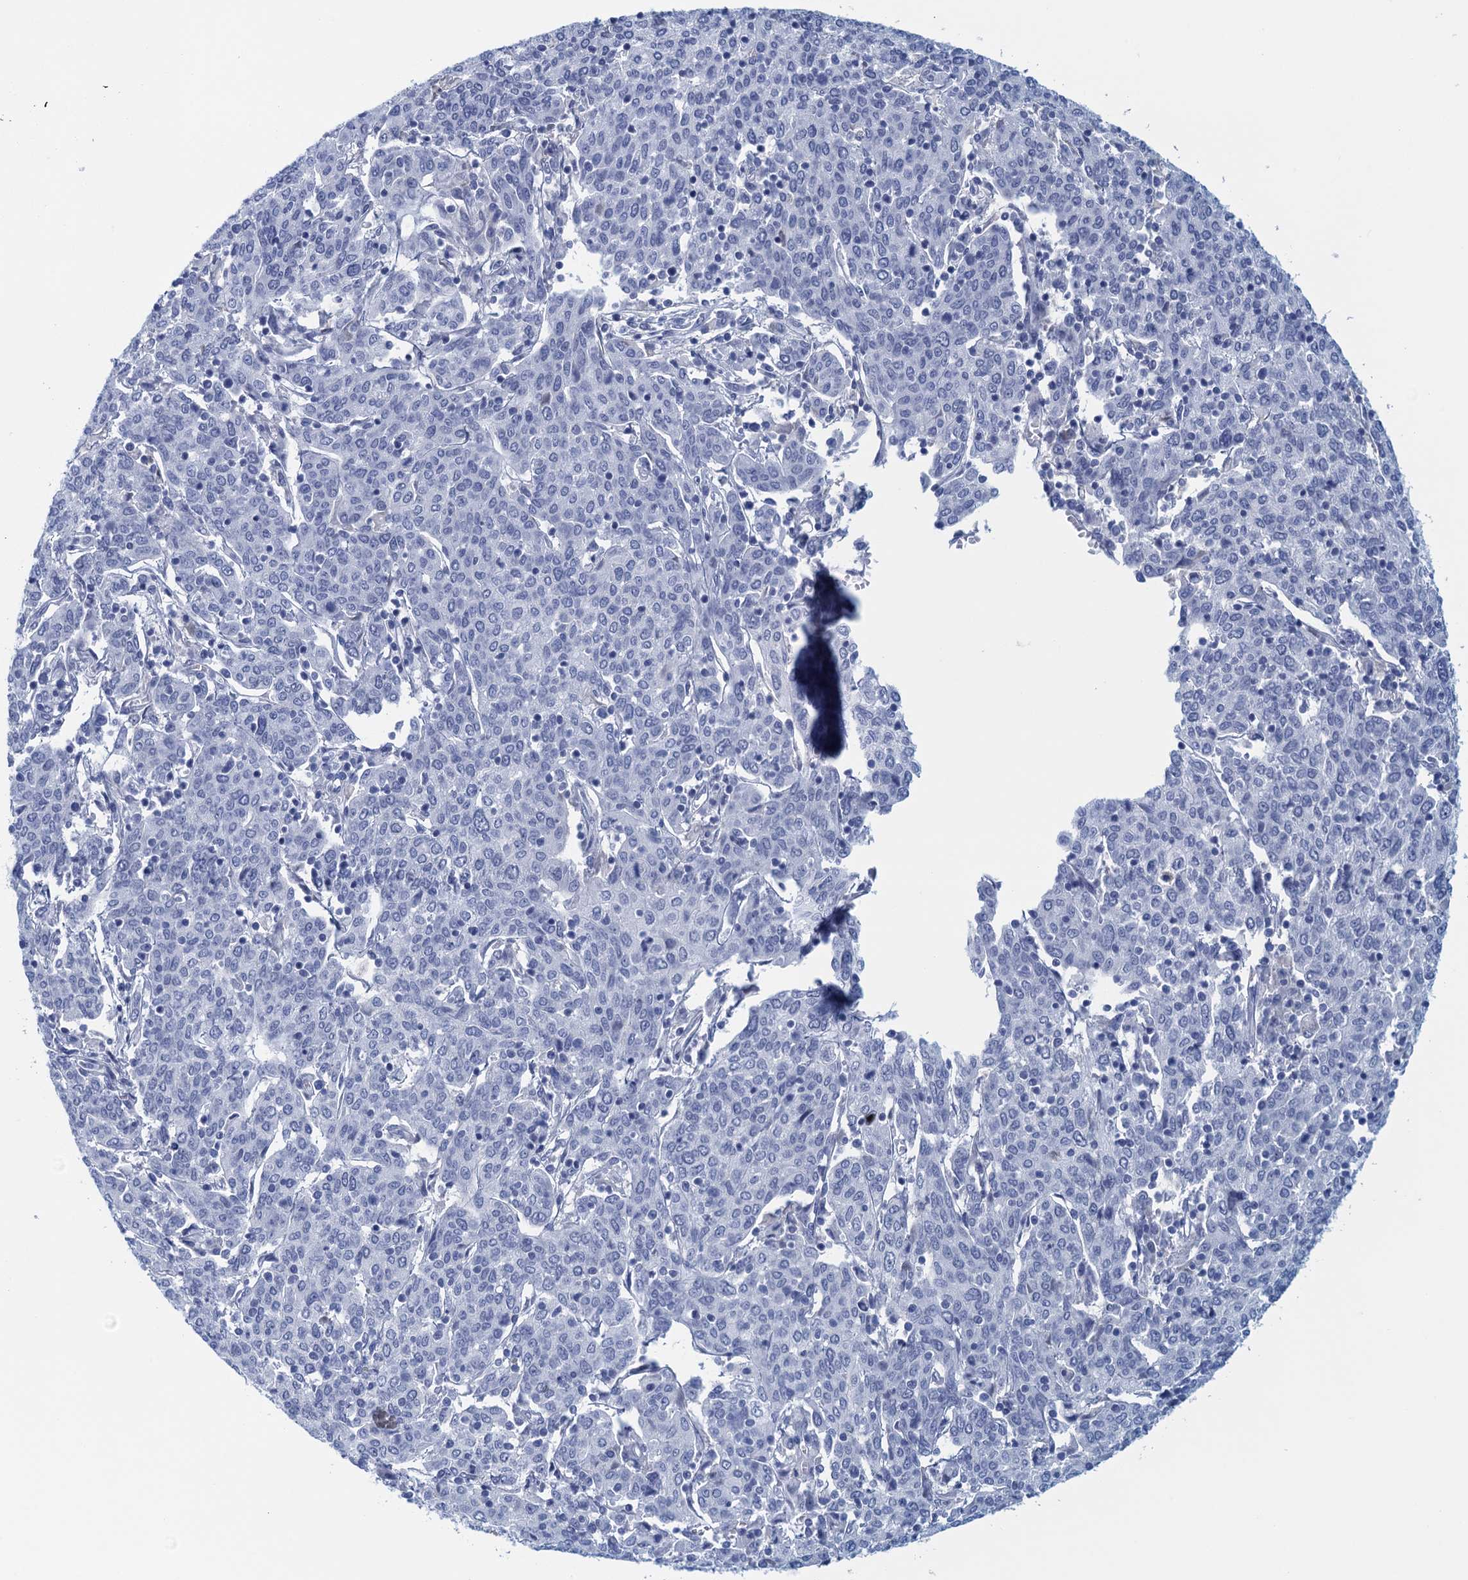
{"staining": {"intensity": "negative", "quantity": "none", "location": "none"}, "tissue": "cervical cancer", "cell_type": "Tumor cells", "image_type": "cancer", "snomed": [{"axis": "morphology", "description": "Squamous cell carcinoma, NOS"}, {"axis": "topography", "description": "Cervix"}], "caption": "DAB (3,3'-diaminobenzidine) immunohistochemical staining of human cervical cancer (squamous cell carcinoma) displays no significant expression in tumor cells. The staining was performed using DAB (3,3'-diaminobenzidine) to visualize the protein expression in brown, while the nuclei were stained in blue with hematoxylin (Magnification: 20x).", "gene": "CYP51A1", "patient": {"sex": "female", "age": 67}}